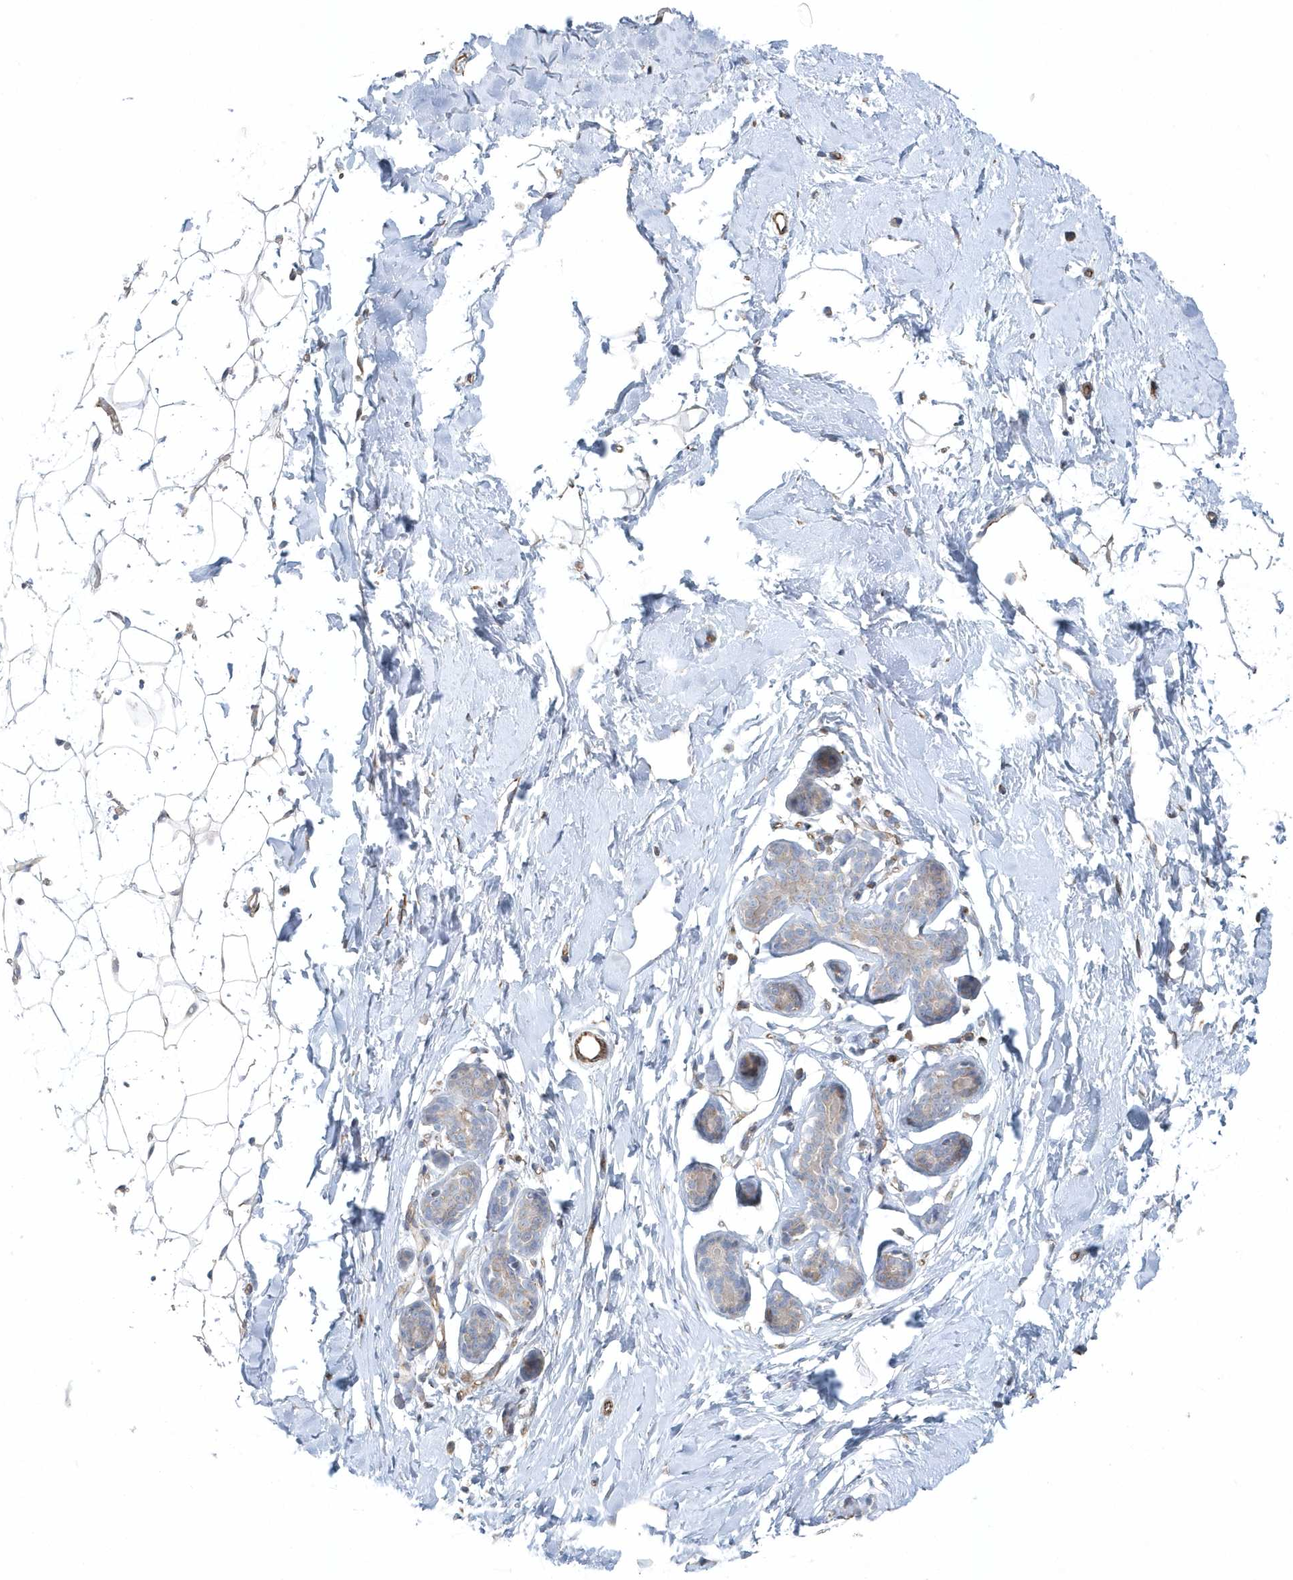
{"staining": {"intensity": "negative", "quantity": "none", "location": "none"}, "tissue": "adipose tissue", "cell_type": "Adipocytes", "image_type": "normal", "snomed": [{"axis": "morphology", "description": "Normal tissue, NOS"}, {"axis": "topography", "description": "Breast"}], "caption": "Immunohistochemistry of unremarkable adipose tissue exhibits no expression in adipocytes.", "gene": "GPR152", "patient": {"sex": "female", "age": 23}}